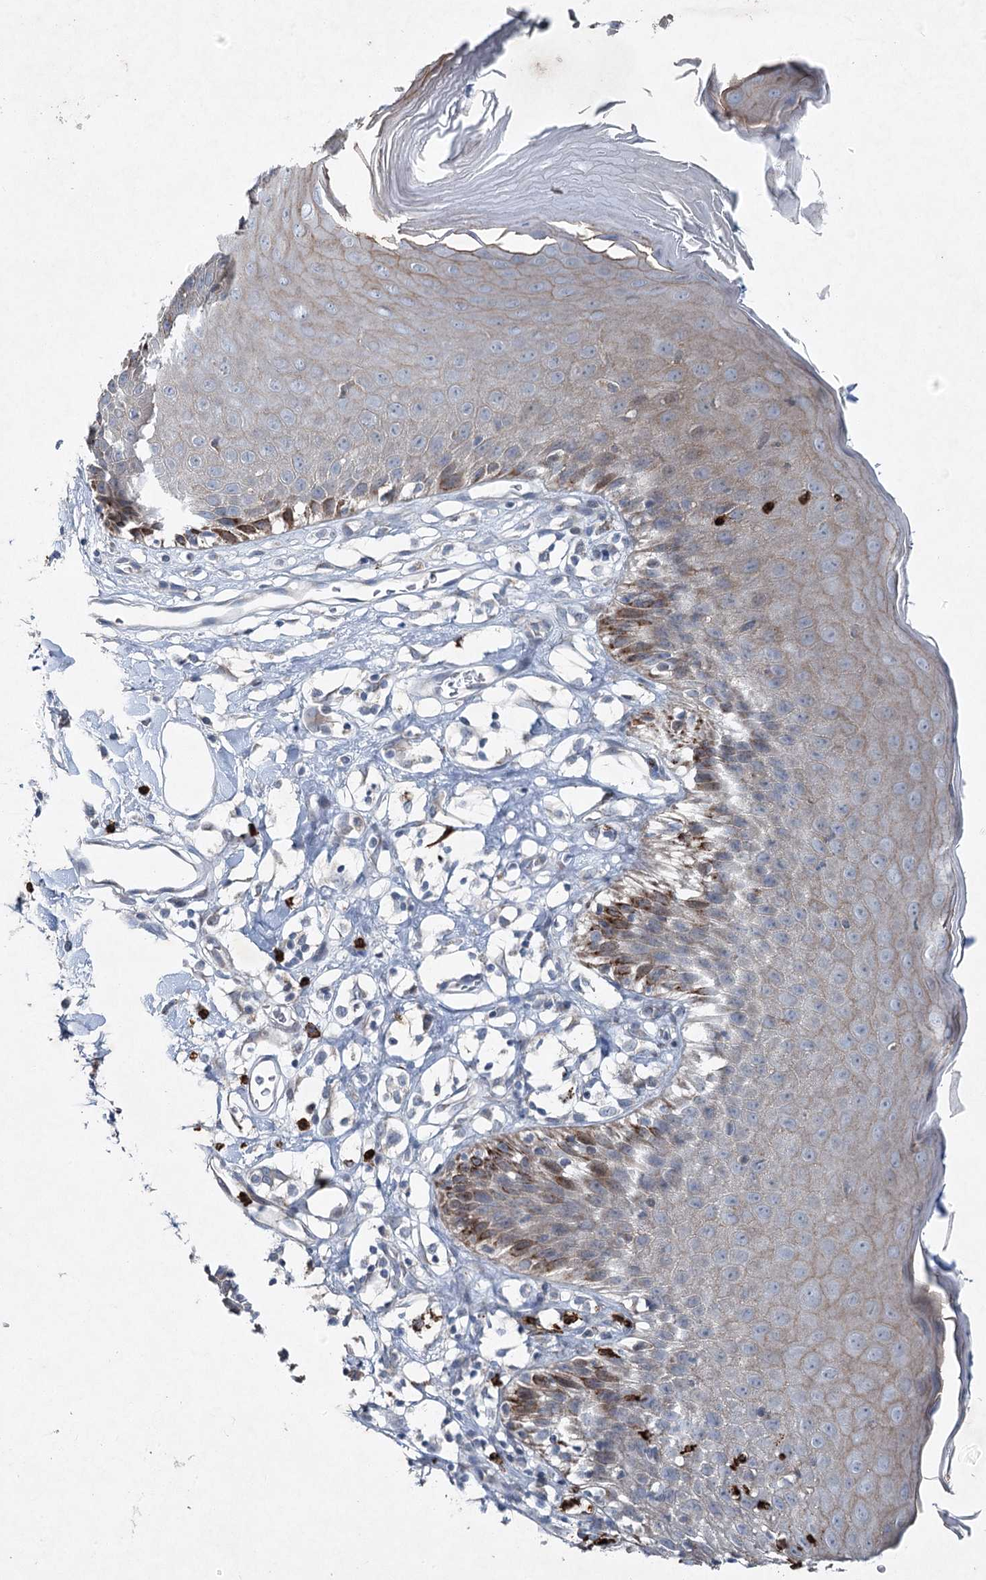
{"staining": {"intensity": "moderate", "quantity": "<25%", "location": "cytoplasmic/membranous"}, "tissue": "skin", "cell_type": "Epidermal cells", "image_type": "normal", "snomed": [{"axis": "morphology", "description": "Normal tissue, NOS"}, {"axis": "topography", "description": "Vulva"}], "caption": "This photomicrograph shows immunohistochemistry staining of benign human skin, with low moderate cytoplasmic/membranous expression in approximately <25% of epidermal cells.", "gene": "ENSG00000285330", "patient": {"sex": "female", "age": 68}}